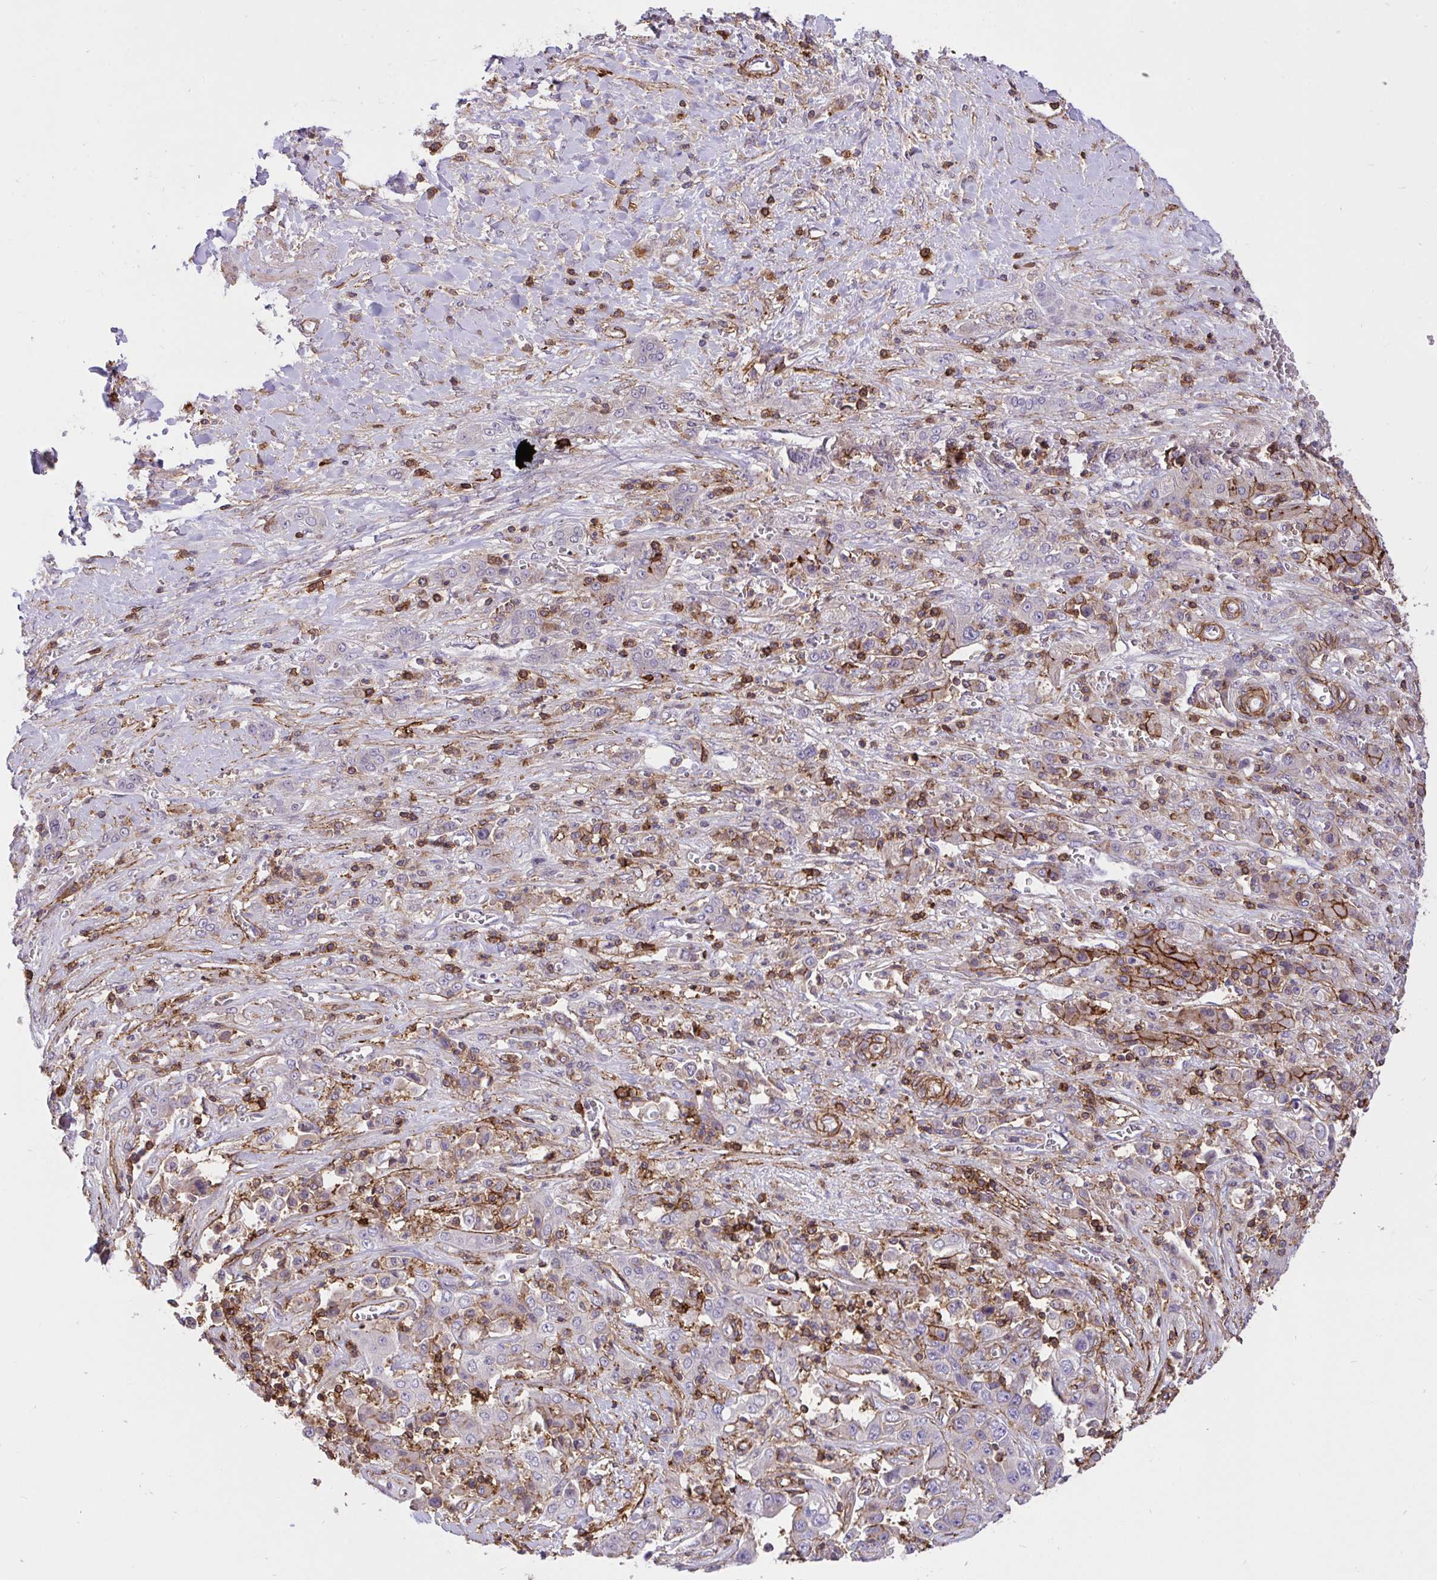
{"staining": {"intensity": "weak", "quantity": "<25%", "location": "cytoplasmic/membranous"}, "tissue": "liver cancer", "cell_type": "Tumor cells", "image_type": "cancer", "snomed": [{"axis": "morphology", "description": "Cholangiocarcinoma"}, {"axis": "topography", "description": "Liver"}], "caption": "This is an immunohistochemistry (IHC) photomicrograph of human liver cancer. There is no expression in tumor cells.", "gene": "ERI1", "patient": {"sex": "female", "age": 52}}